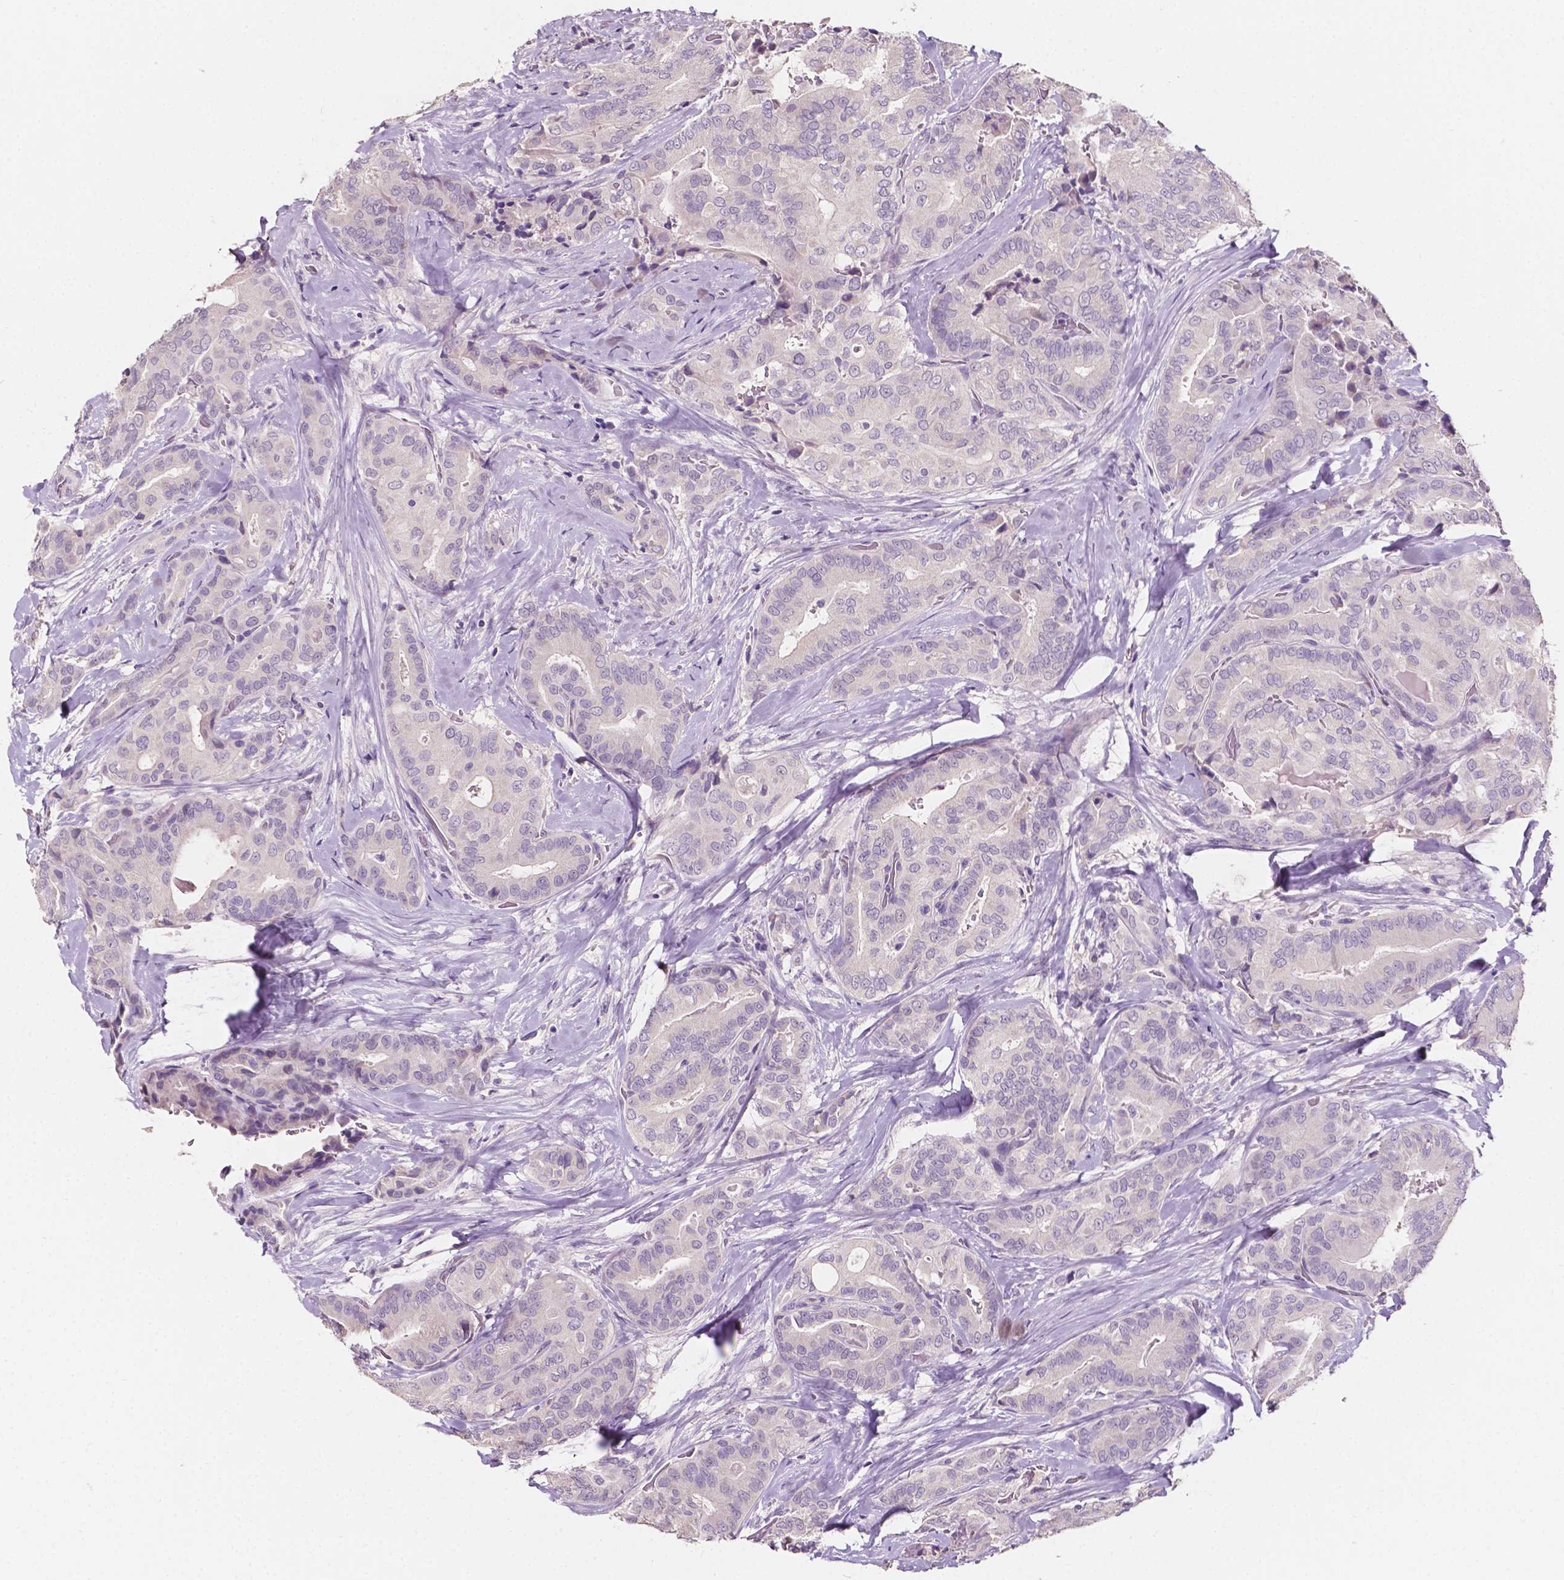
{"staining": {"intensity": "negative", "quantity": "none", "location": "none"}, "tissue": "thyroid cancer", "cell_type": "Tumor cells", "image_type": "cancer", "snomed": [{"axis": "morphology", "description": "Papillary adenocarcinoma, NOS"}, {"axis": "topography", "description": "Thyroid gland"}], "caption": "Tumor cells show no significant protein staining in thyroid papillary adenocarcinoma.", "gene": "TAL1", "patient": {"sex": "male", "age": 61}}